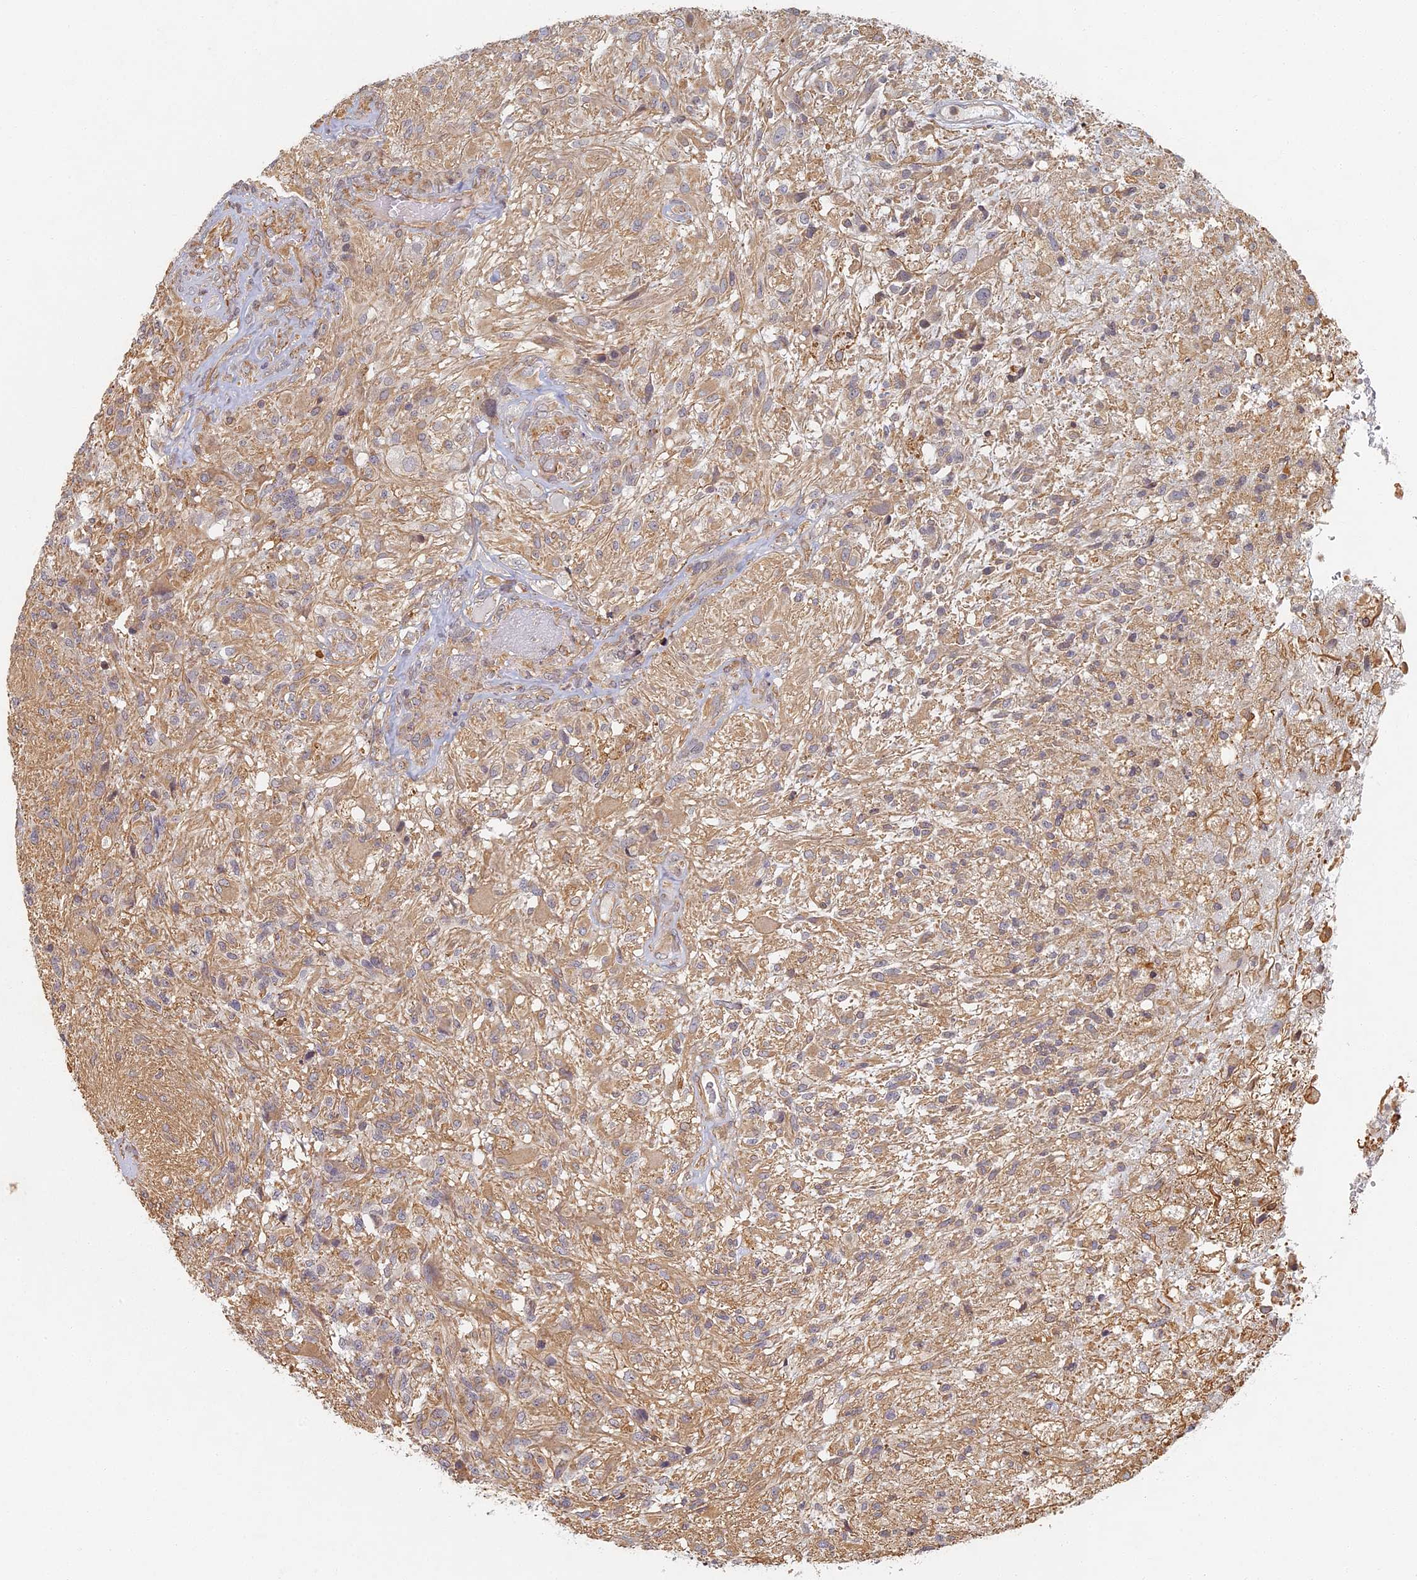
{"staining": {"intensity": "weak", "quantity": "25%-75%", "location": "cytoplasmic/membranous"}, "tissue": "glioma", "cell_type": "Tumor cells", "image_type": "cancer", "snomed": [{"axis": "morphology", "description": "Glioma, malignant, High grade"}, {"axis": "topography", "description": "Brain"}], "caption": "Malignant glioma (high-grade) stained with a protein marker shows weak staining in tumor cells.", "gene": "ABCB10", "patient": {"sex": "male", "age": 56}}